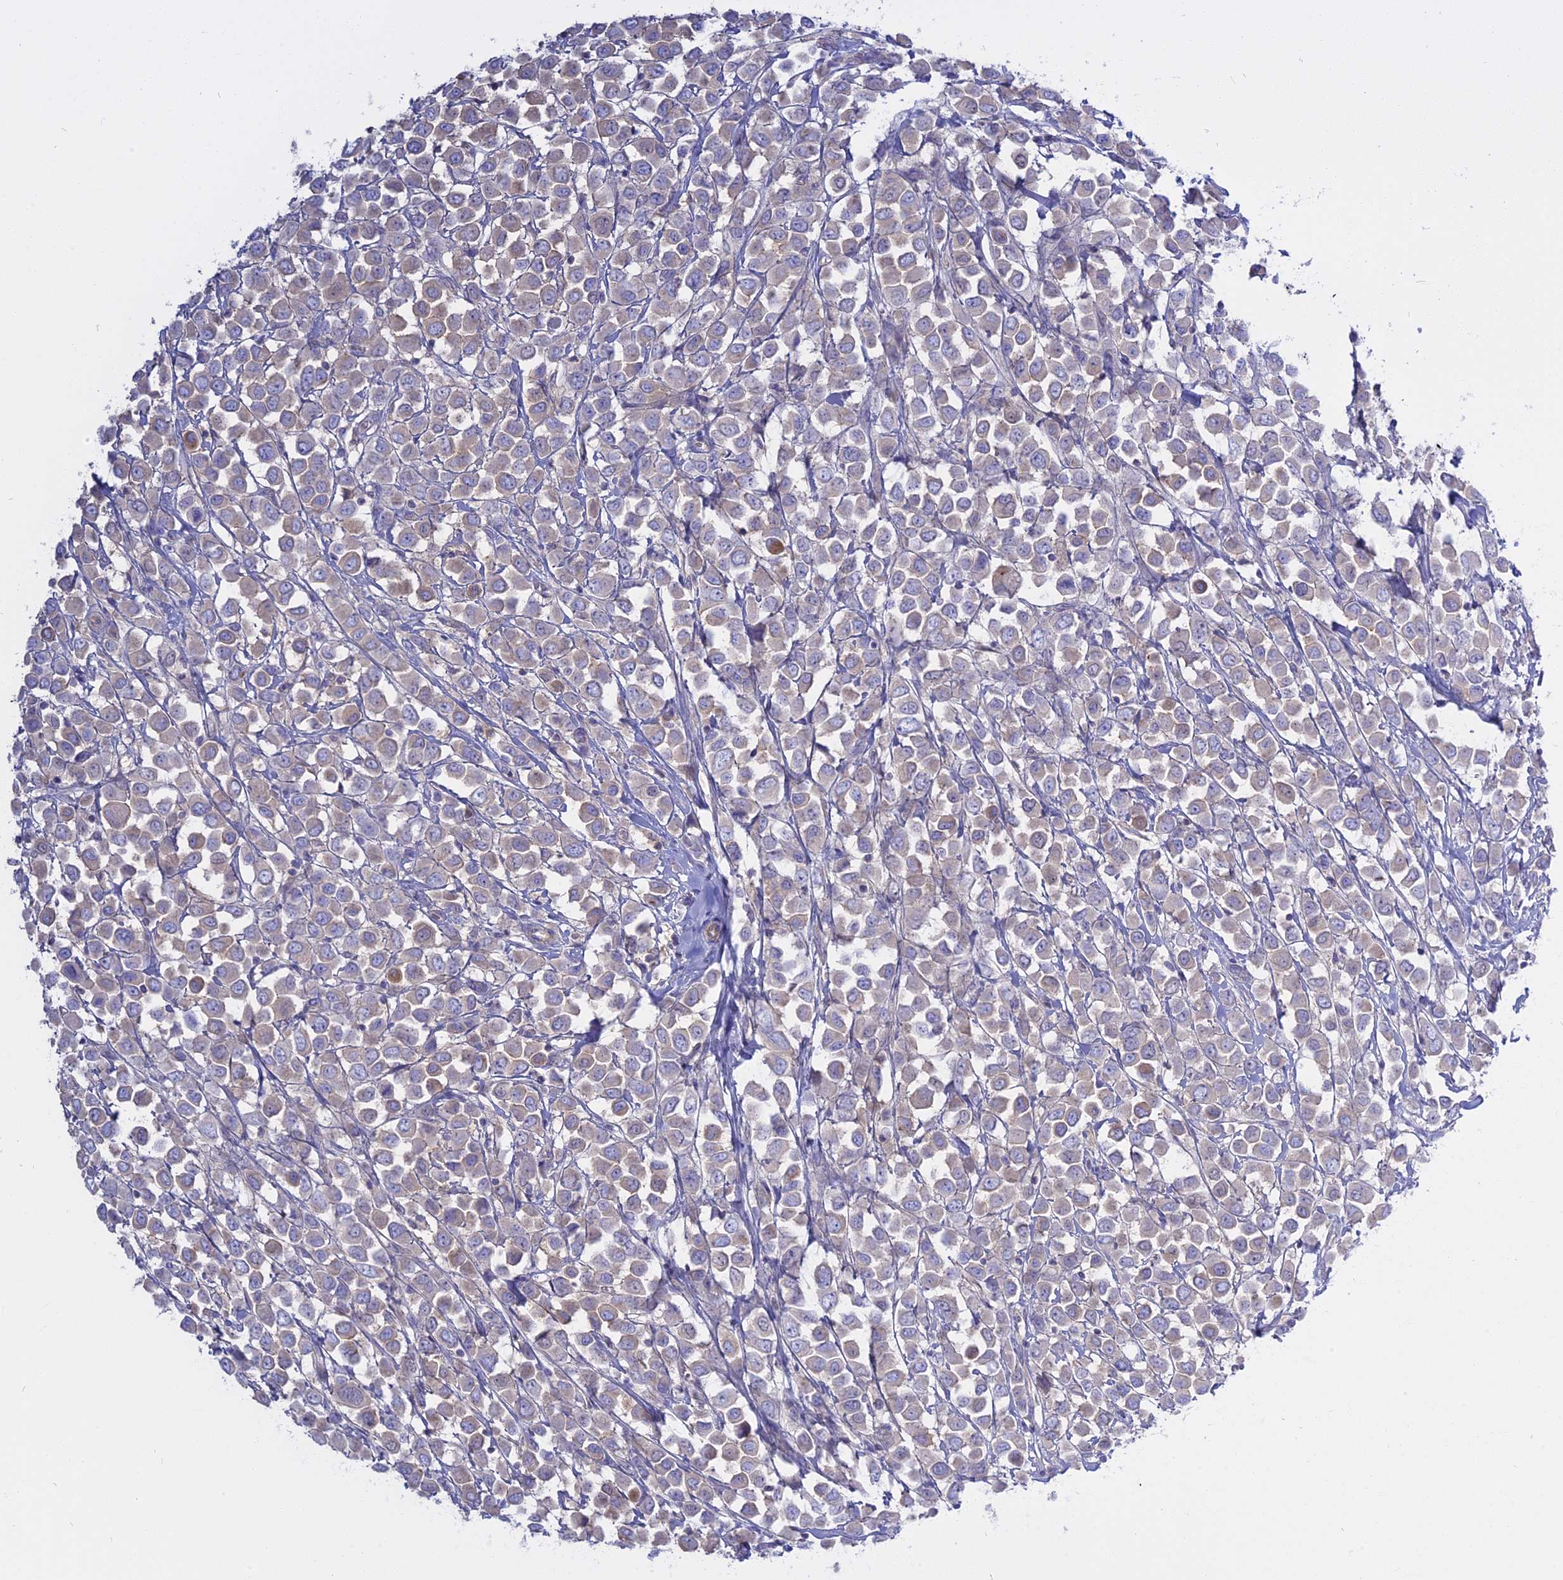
{"staining": {"intensity": "weak", "quantity": "<25%", "location": "cytoplasmic/membranous"}, "tissue": "breast cancer", "cell_type": "Tumor cells", "image_type": "cancer", "snomed": [{"axis": "morphology", "description": "Duct carcinoma"}, {"axis": "topography", "description": "Breast"}], "caption": "Protein analysis of breast invasive ductal carcinoma demonstrates no significant staining in tumor cells. (DAB (3,3'-diaminobenzidine) immunohistochemistry (IHC), high magnification).", "gene": "AHCYL1", "patient": {"sex": "female", "age": 61}}